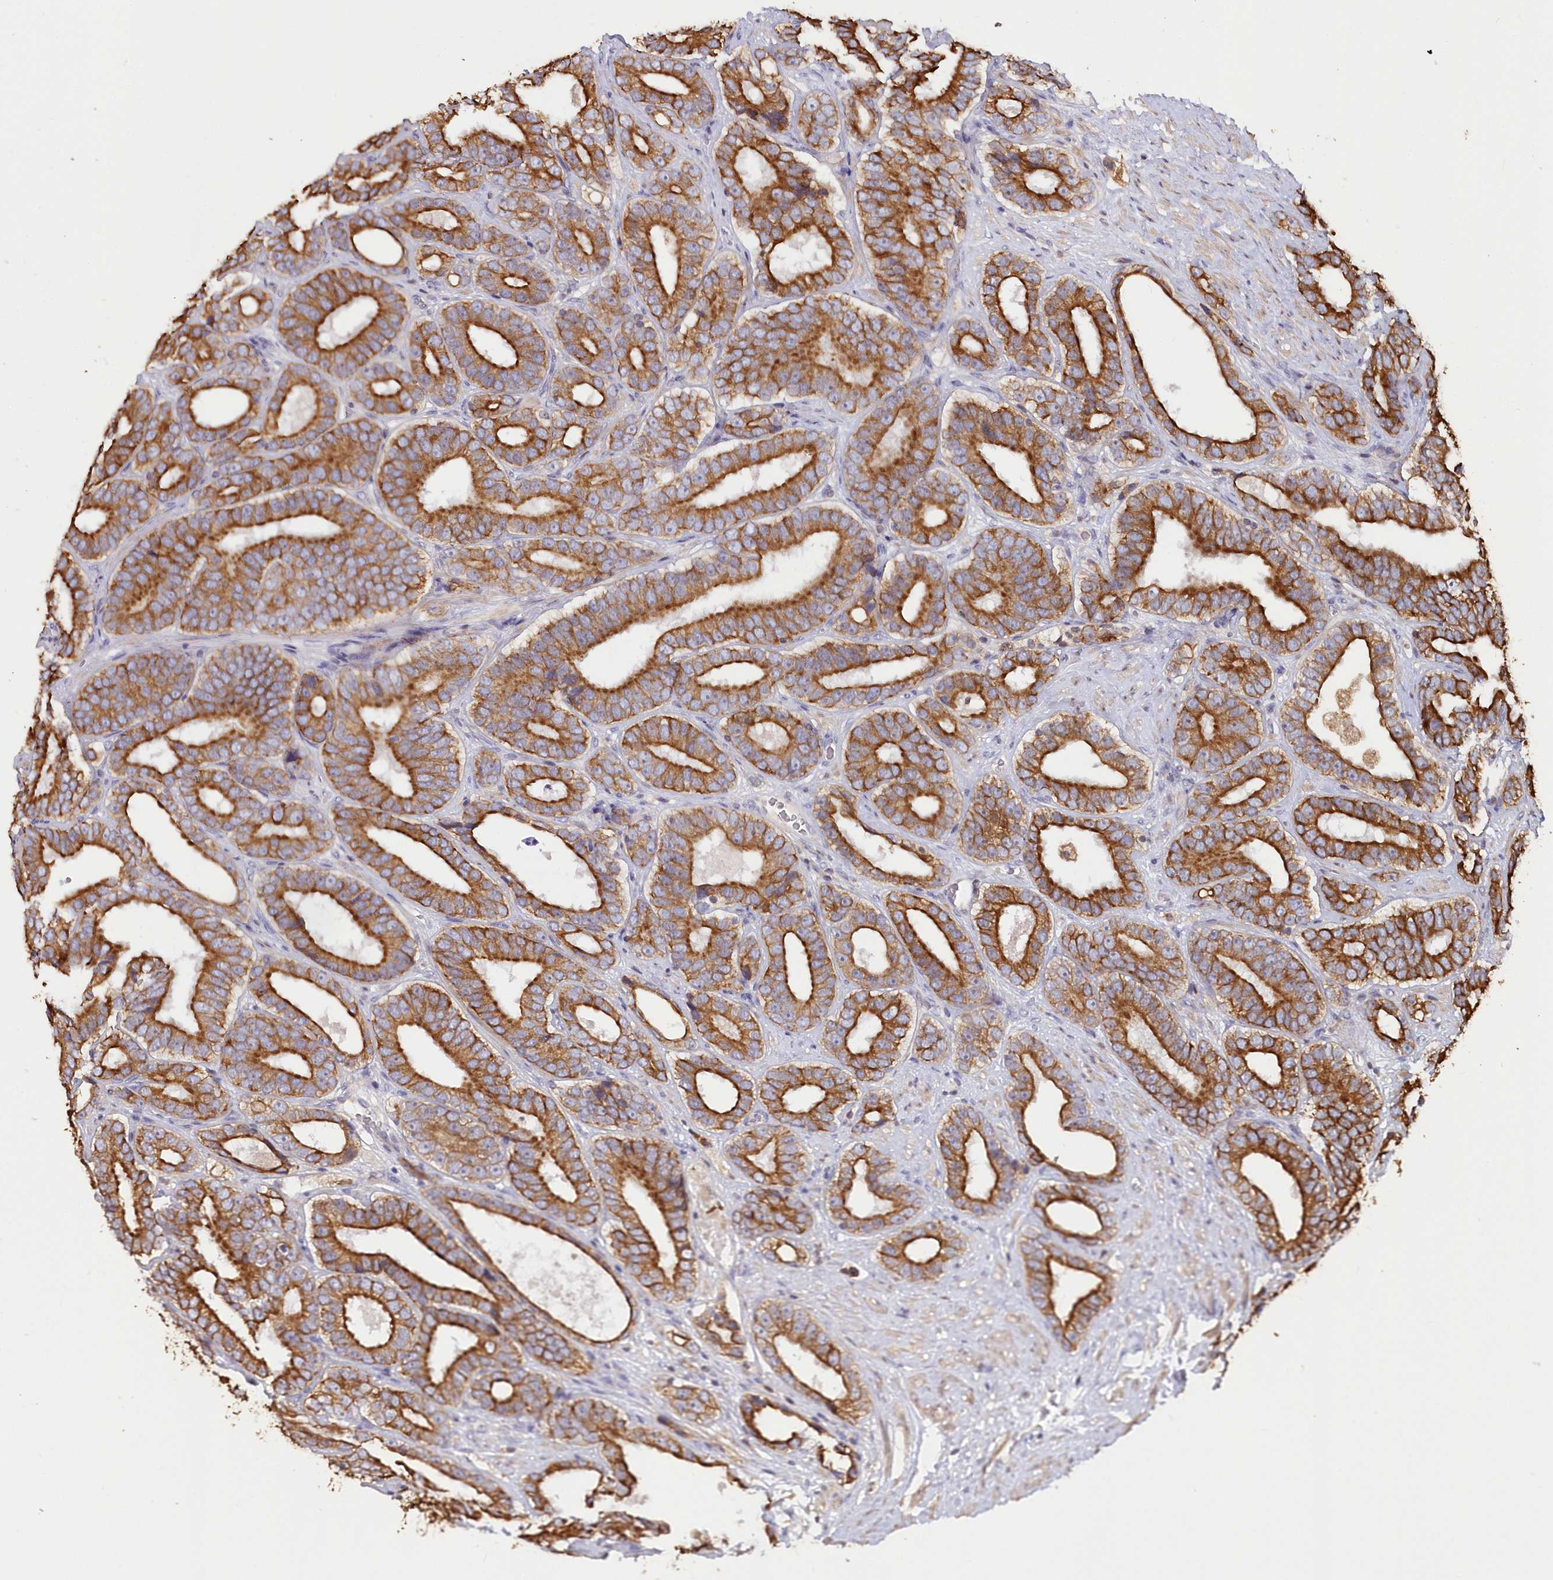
{"staining": {"intensity": "strong", "quantity": ">75%", "location": "cytoplasmic/membranous"}, "tissue": "prostate cancer", "cell_type": "Tumor cells", "image_type": "cancer", "snomed": [{"axis": "morphology", "description": "Adenocarcinoma, High grade"}, {"axis": "topography", "description": "Prostate"}], "caption": "Protein expression analysis of human prostate adenocarcinoma (high-grade) reveals strong cytoplasmic/membranous expression in about >75% of tumor cells. (DAB (3,3'-diaminobenzidine) = brown stain, brightfield microscopy at high magnification).", "gene": "SNED1", "patient": {"sex": "male", "age": 56}}